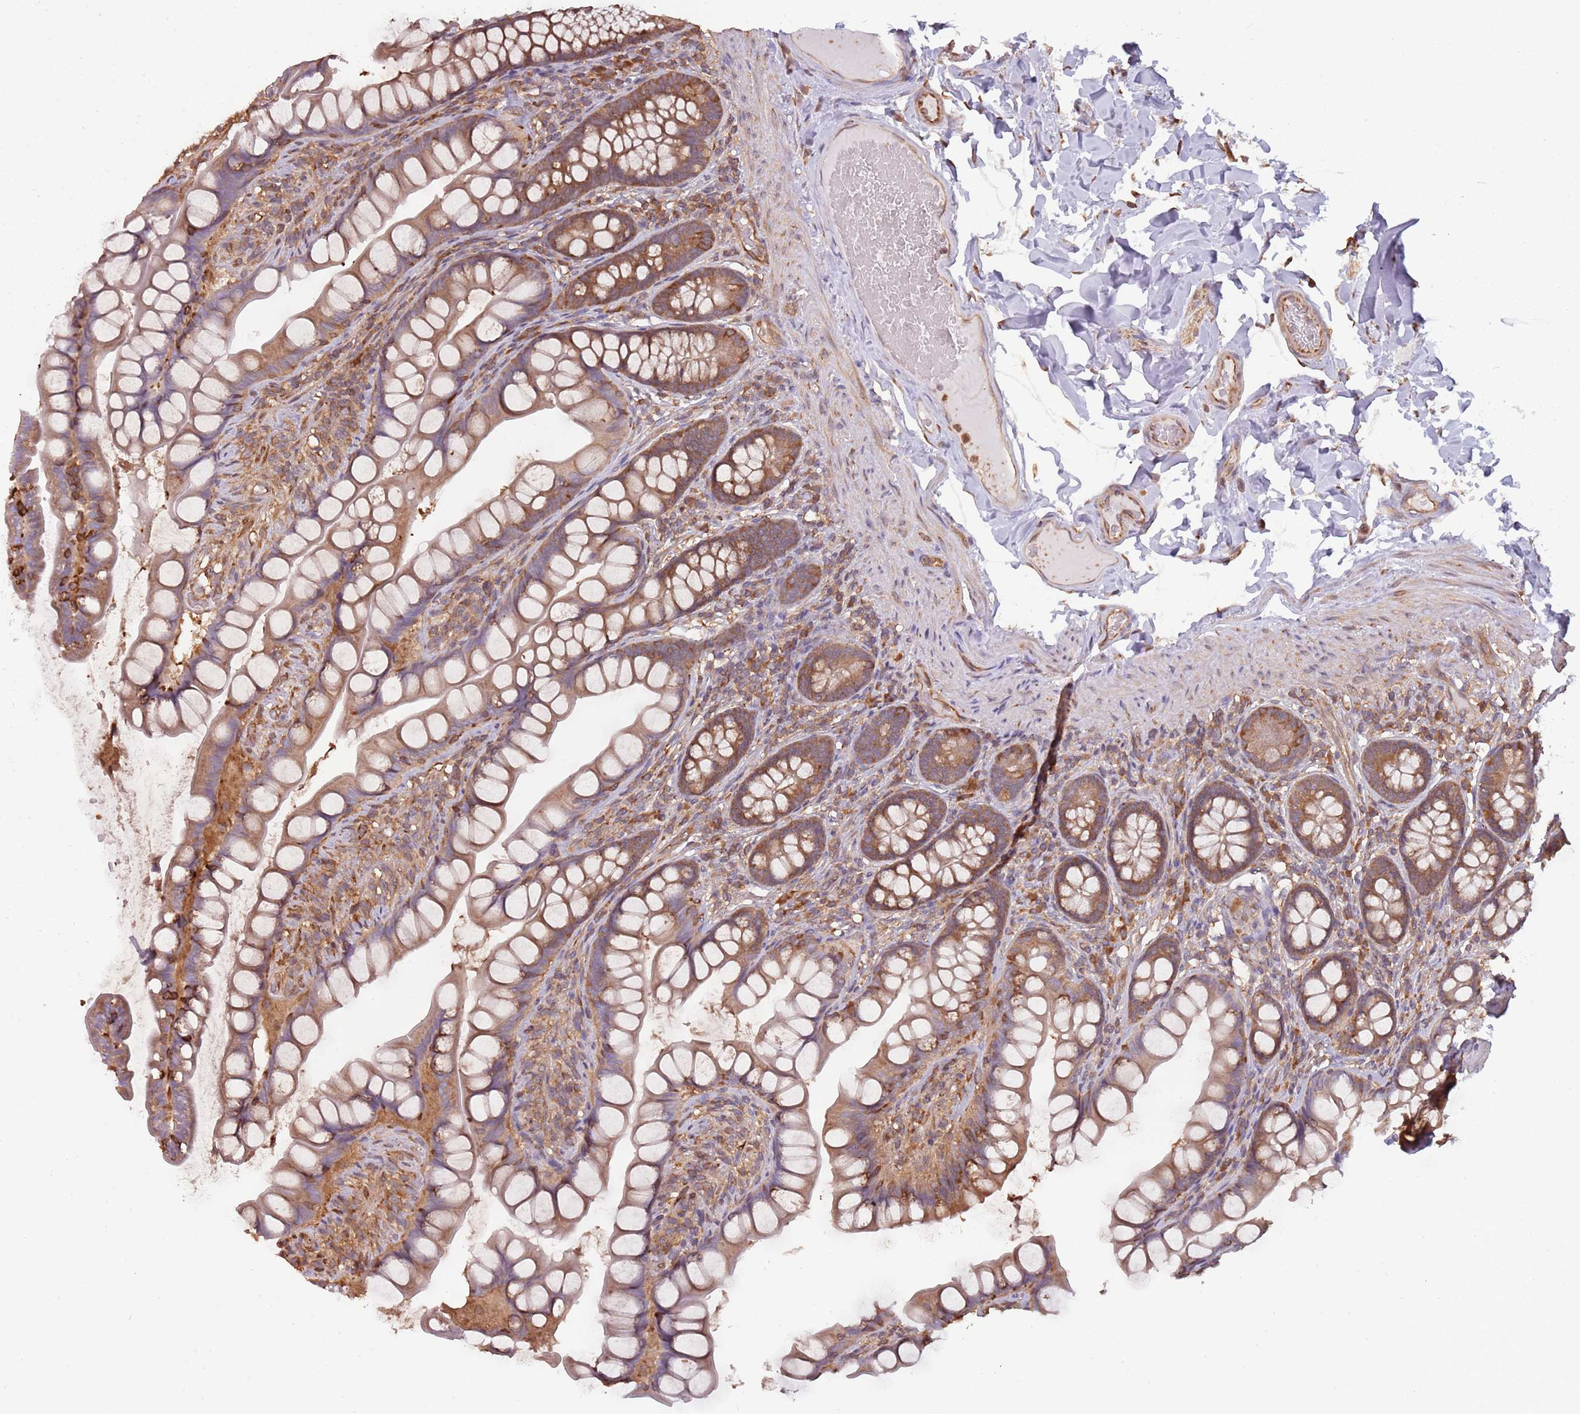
{"staining": {"intensity": "moderate", "quantity": ">75%", "location": "cytoplasmic/membranous"}, "tissue": "small intestine", "cell_type": "Glandular cells", "image_type": "normal", "snomed": [{"axis": "morphology", "description": "Normal tissue, NOS"}, {"axis": "topography", "description": "Small intestine"}], "caption": "IHC (DAB) staining of benign small intestine reveals moderate cytoplasmic/membranous protein staining in about >75% of glandular cells.", "gene": "COG4", "patient": {"sex": "male", "age": 70}}